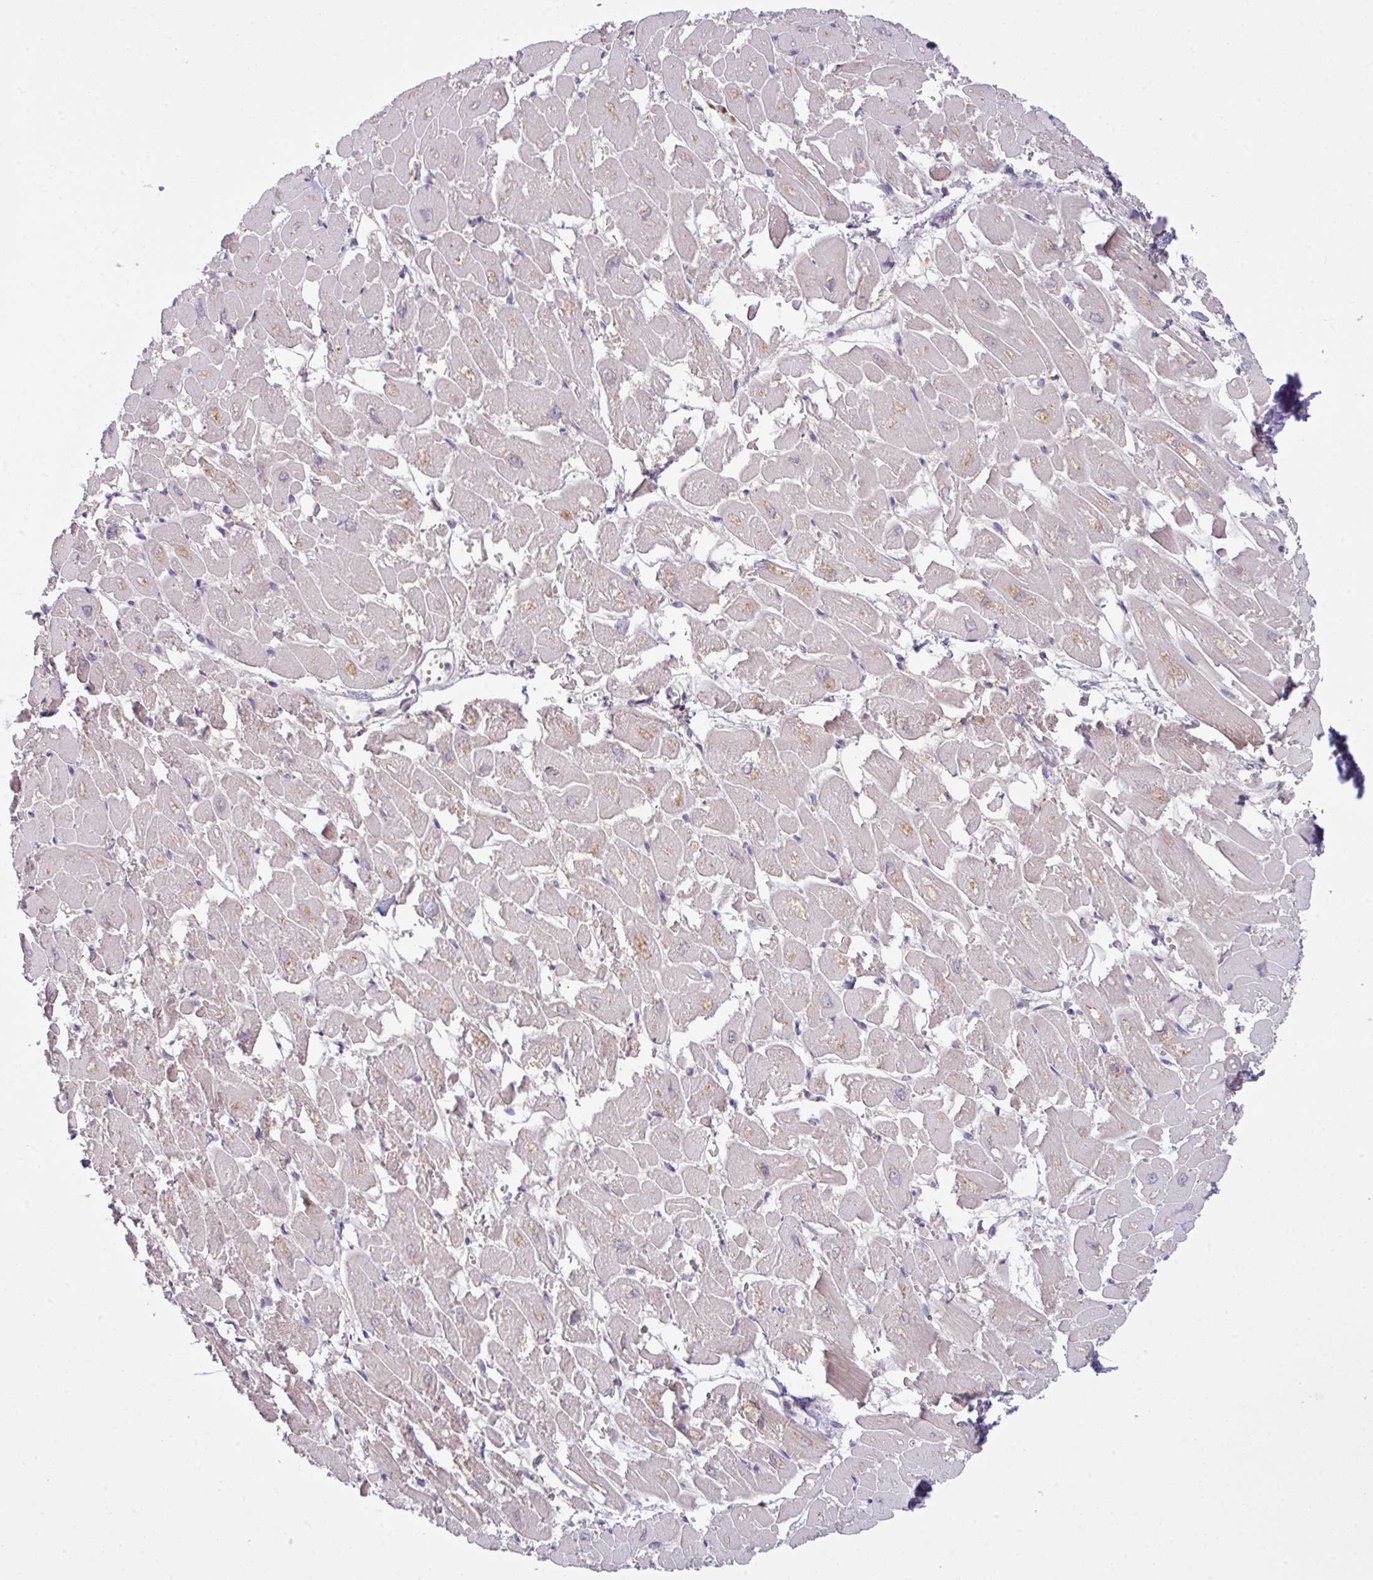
{"staining": {"intensity": "moderate", "quantity": "<25%", "location": "cytoplasmic/membranous"}, "tissue": "heart muscle", "cell_type": "Cardiomyocytes", "image_type": "normal", "snomed": [{"axis": "morphology", "description": "Normal tissue, NOS"}, {"axis": "topography", "description": "Heart"}], "caption": "Protein analysis of benign heart muscle displays moderate cytoplasmic/membranous staining in approximately <25% of cardiomyocytes. (DAB (3,3'-diaminobenzidine) = brown stain, brightfield microscopy at high magnification).", "gene": "VTI1A", "patient": {"sex": "male", "age": 54}}